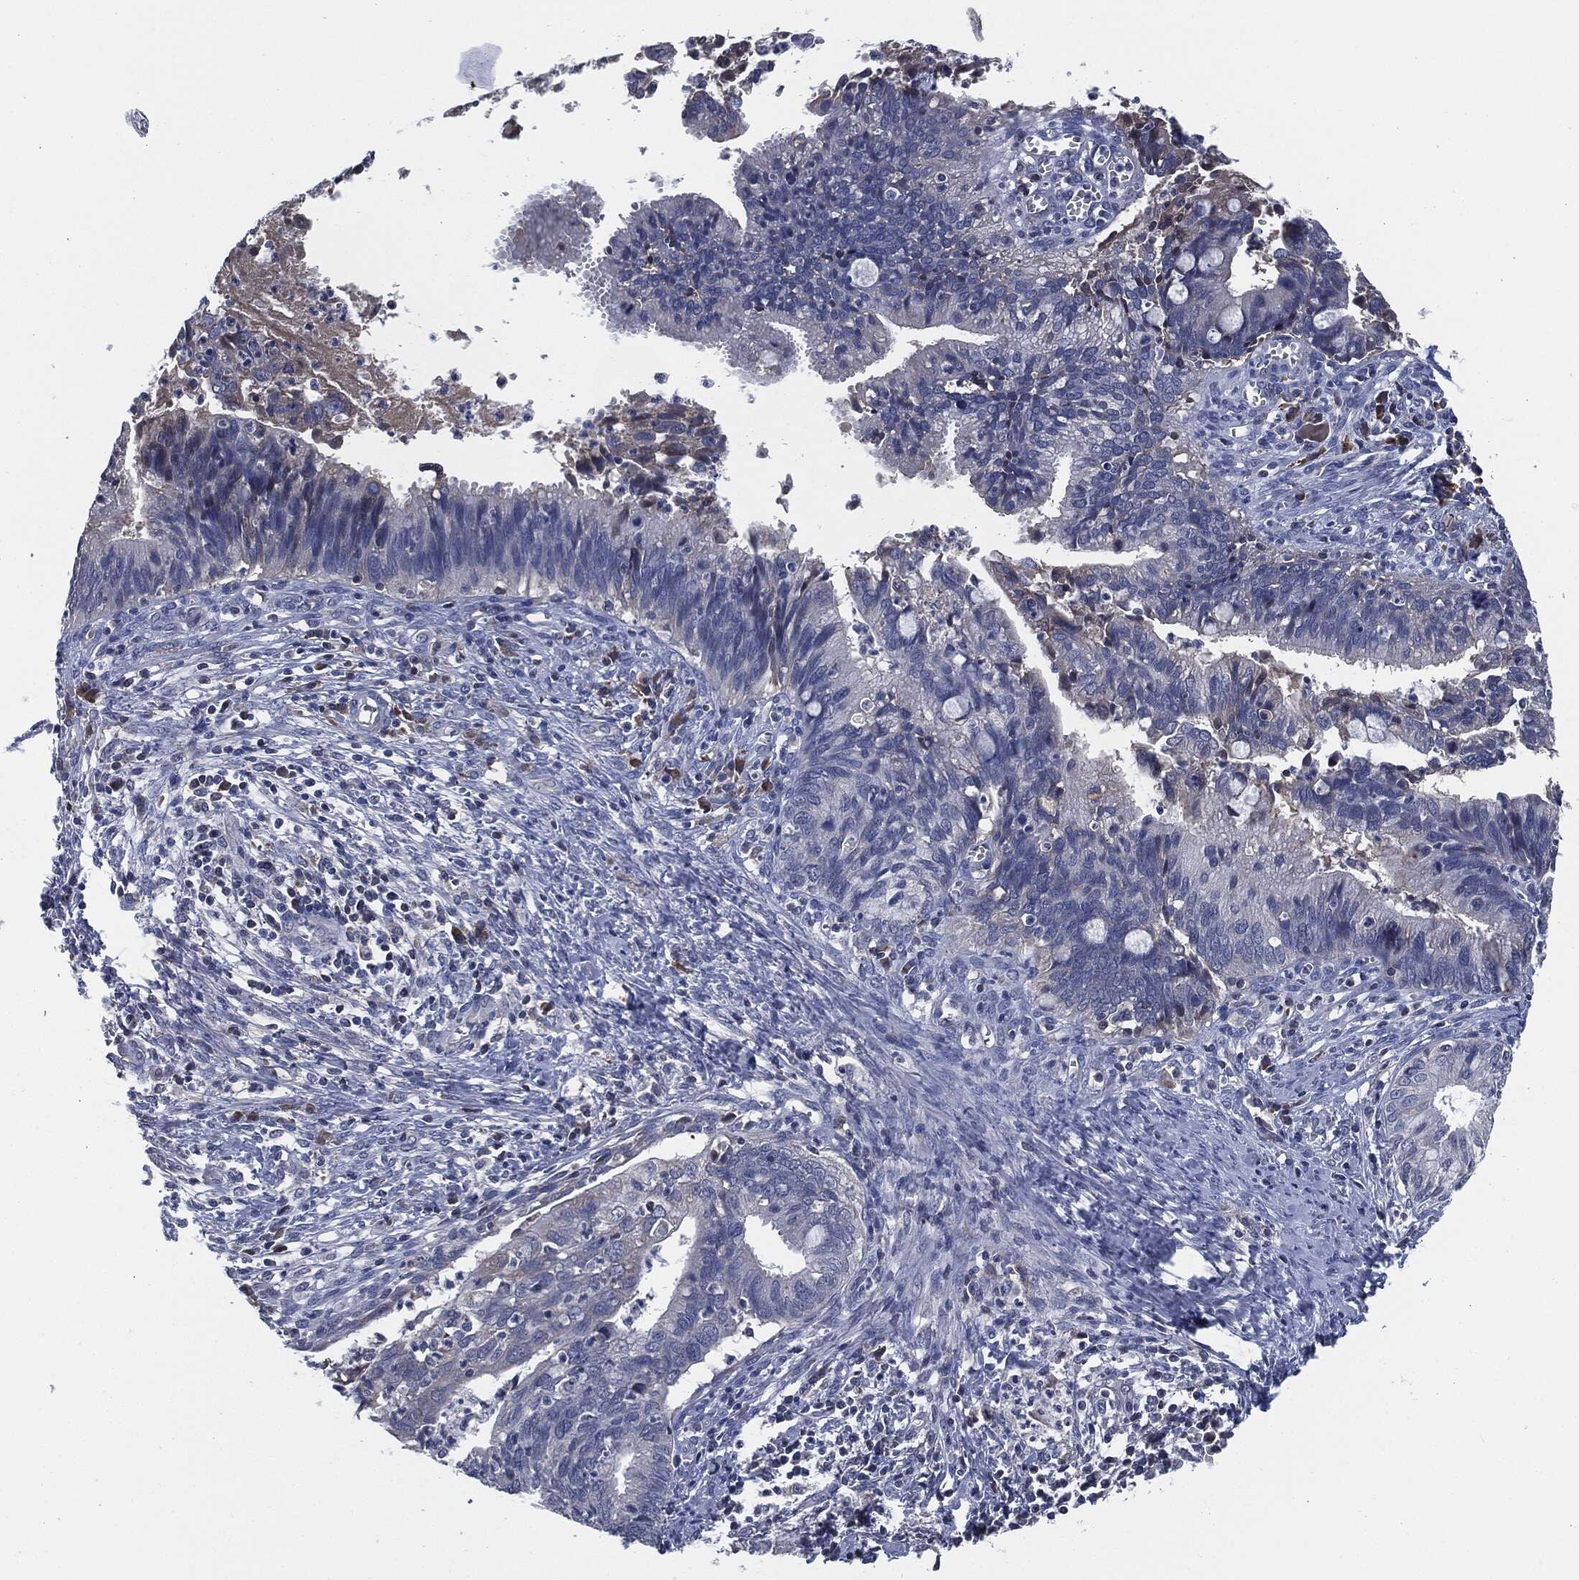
{"staining": {"intensity": "negative", "quantity": "none", "location": "none"}, "tissue": "cervical cancer", "cell_type": "Tumor cells", "image_type": "cancer", "snomed": [{"axis": "morphology", "description": "Adenocarcinoma, NOS"}, {"axis": "topography", "description": "Cervix"}], "caption": "Immunohistochemistry image of cervical adenocarcinoma stained for a protein (brown), which exhibits no expression in tumor cells.", "gene": "IL2RG", "patient": {"sex": "female", "age": 42}}